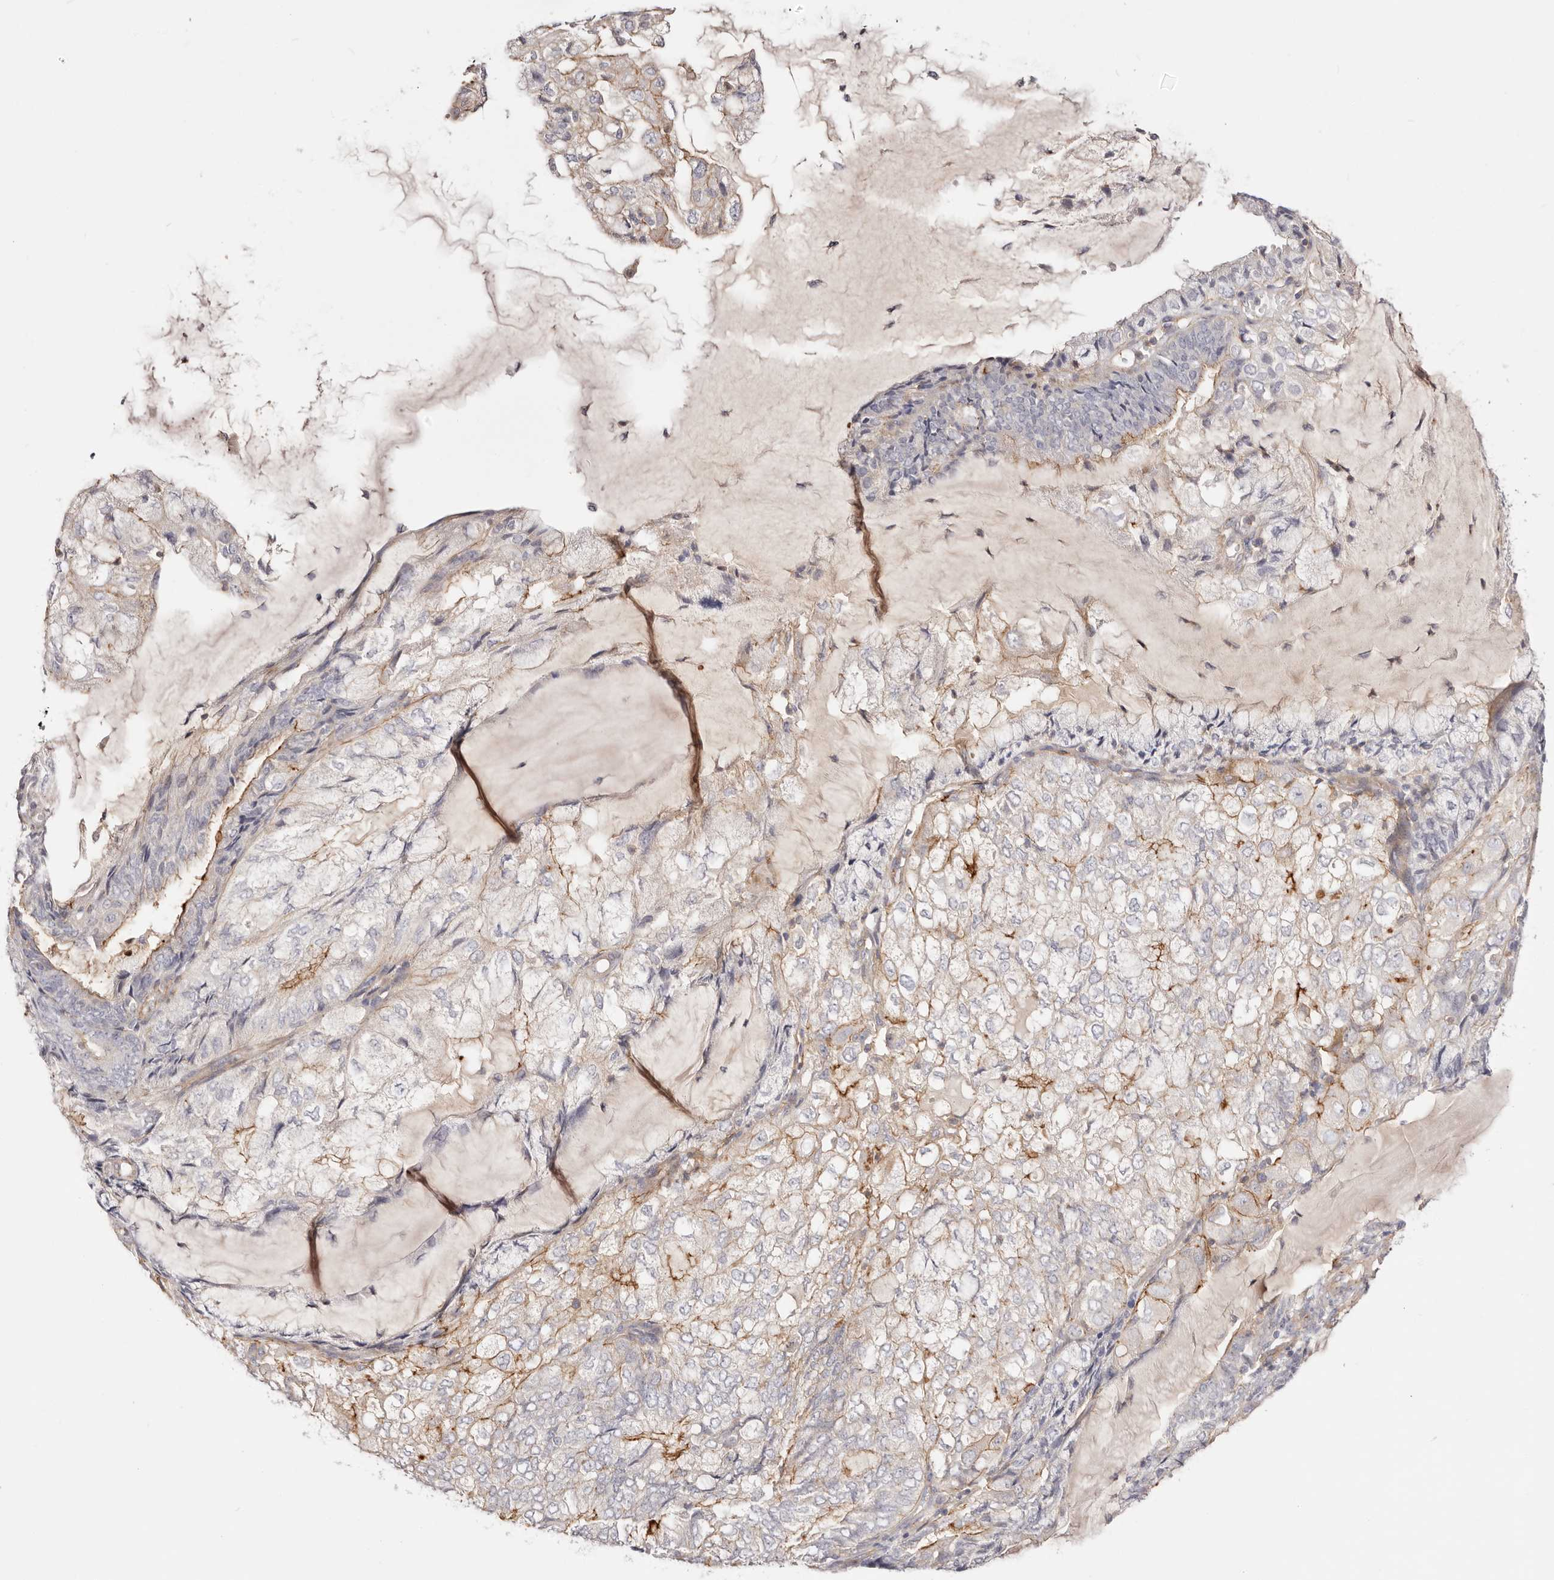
{"staining": {"intensity": "strong", "quantity": "<25%", "location": "cytoplasmic/membranous"}, "tissue": "endometrial cancer", "cell_type": "Tumor cells", "image_type": "cancer", "snomed": [{"axis": "morphology", "description": "Adenocarcinoma, NOS"}, {"axis": "topography", "description": "Endometrium"}], "caption": "Protein expression analysis of endometrial cancer displays strong cytoplasmic/membranous staining in about <25% of tumor cells.", "gene": "SLC35B2", "patient": {"sex": "female", "age": 81}}